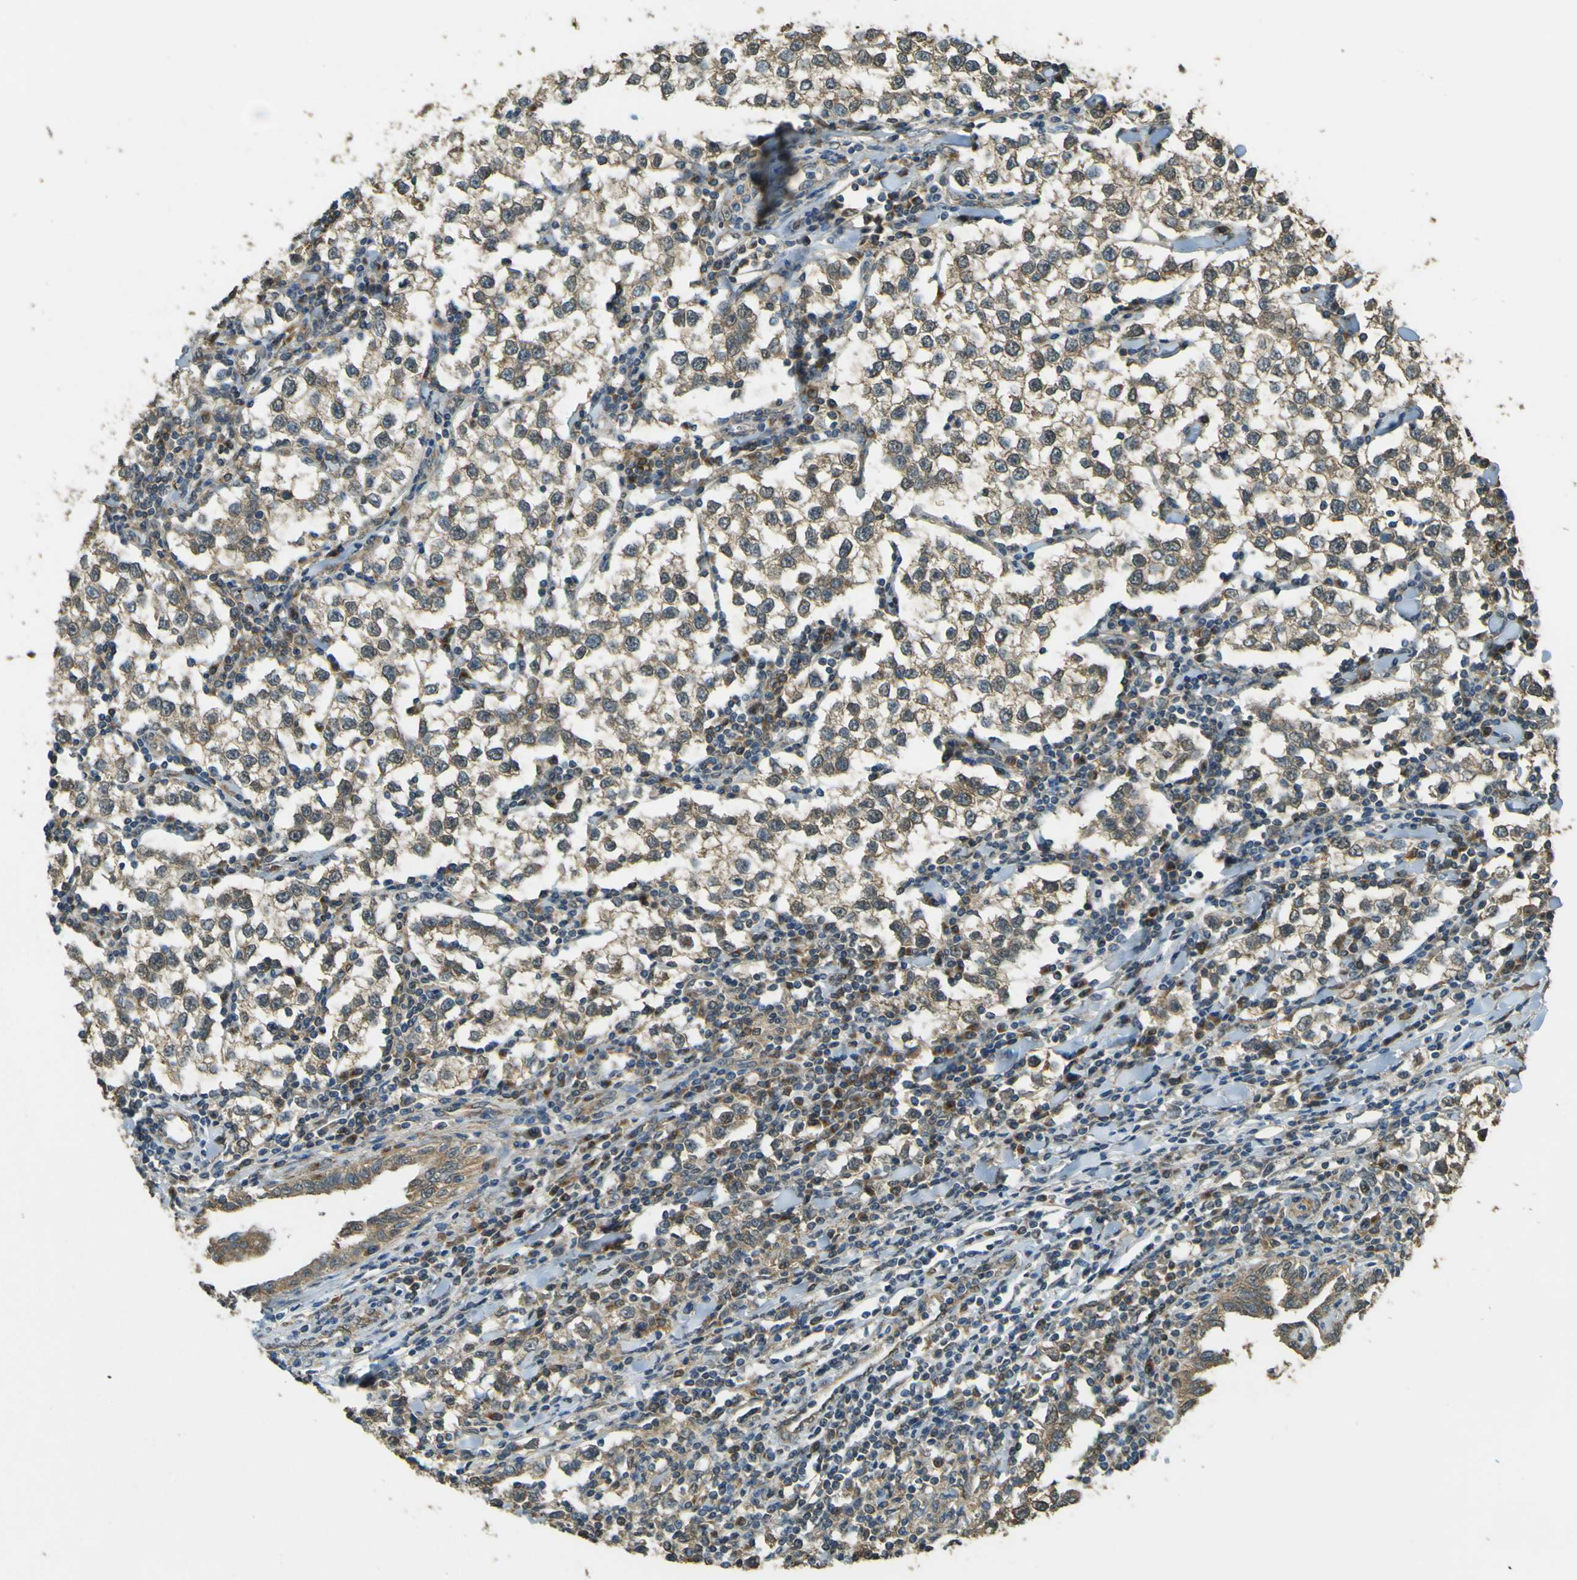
{"staining": {"intensity": "weak", "quantity": ">75%", "location": "cytoplasmic/membranous"}, "tissue": "testis cancer", "cell_type": "Tumor cells", "image_type": "cancer", "snomed": [{"axis": "morphology", "description": "Seminoma, NOS"}, {"axis": "morphology", "description": "Carcinoma, Embryonal, NOS"}, {"axis": "topography", "description": "Testis"}], "caption": "Immunohistochemistry (IHC) staining of embryonal carcinoma (testis), which shows low levels of weak cytoplasmic/membranous expression in about >75% of tumor cells indicating weak cytoplasmic/membranous protein expression. The staining was performed using DAB (brown) for protein detection and nuclei were counterstained in hematoxylin (blue).", "gene": "GOLGA1", "patient": {"sex": "male", "age": 36}}